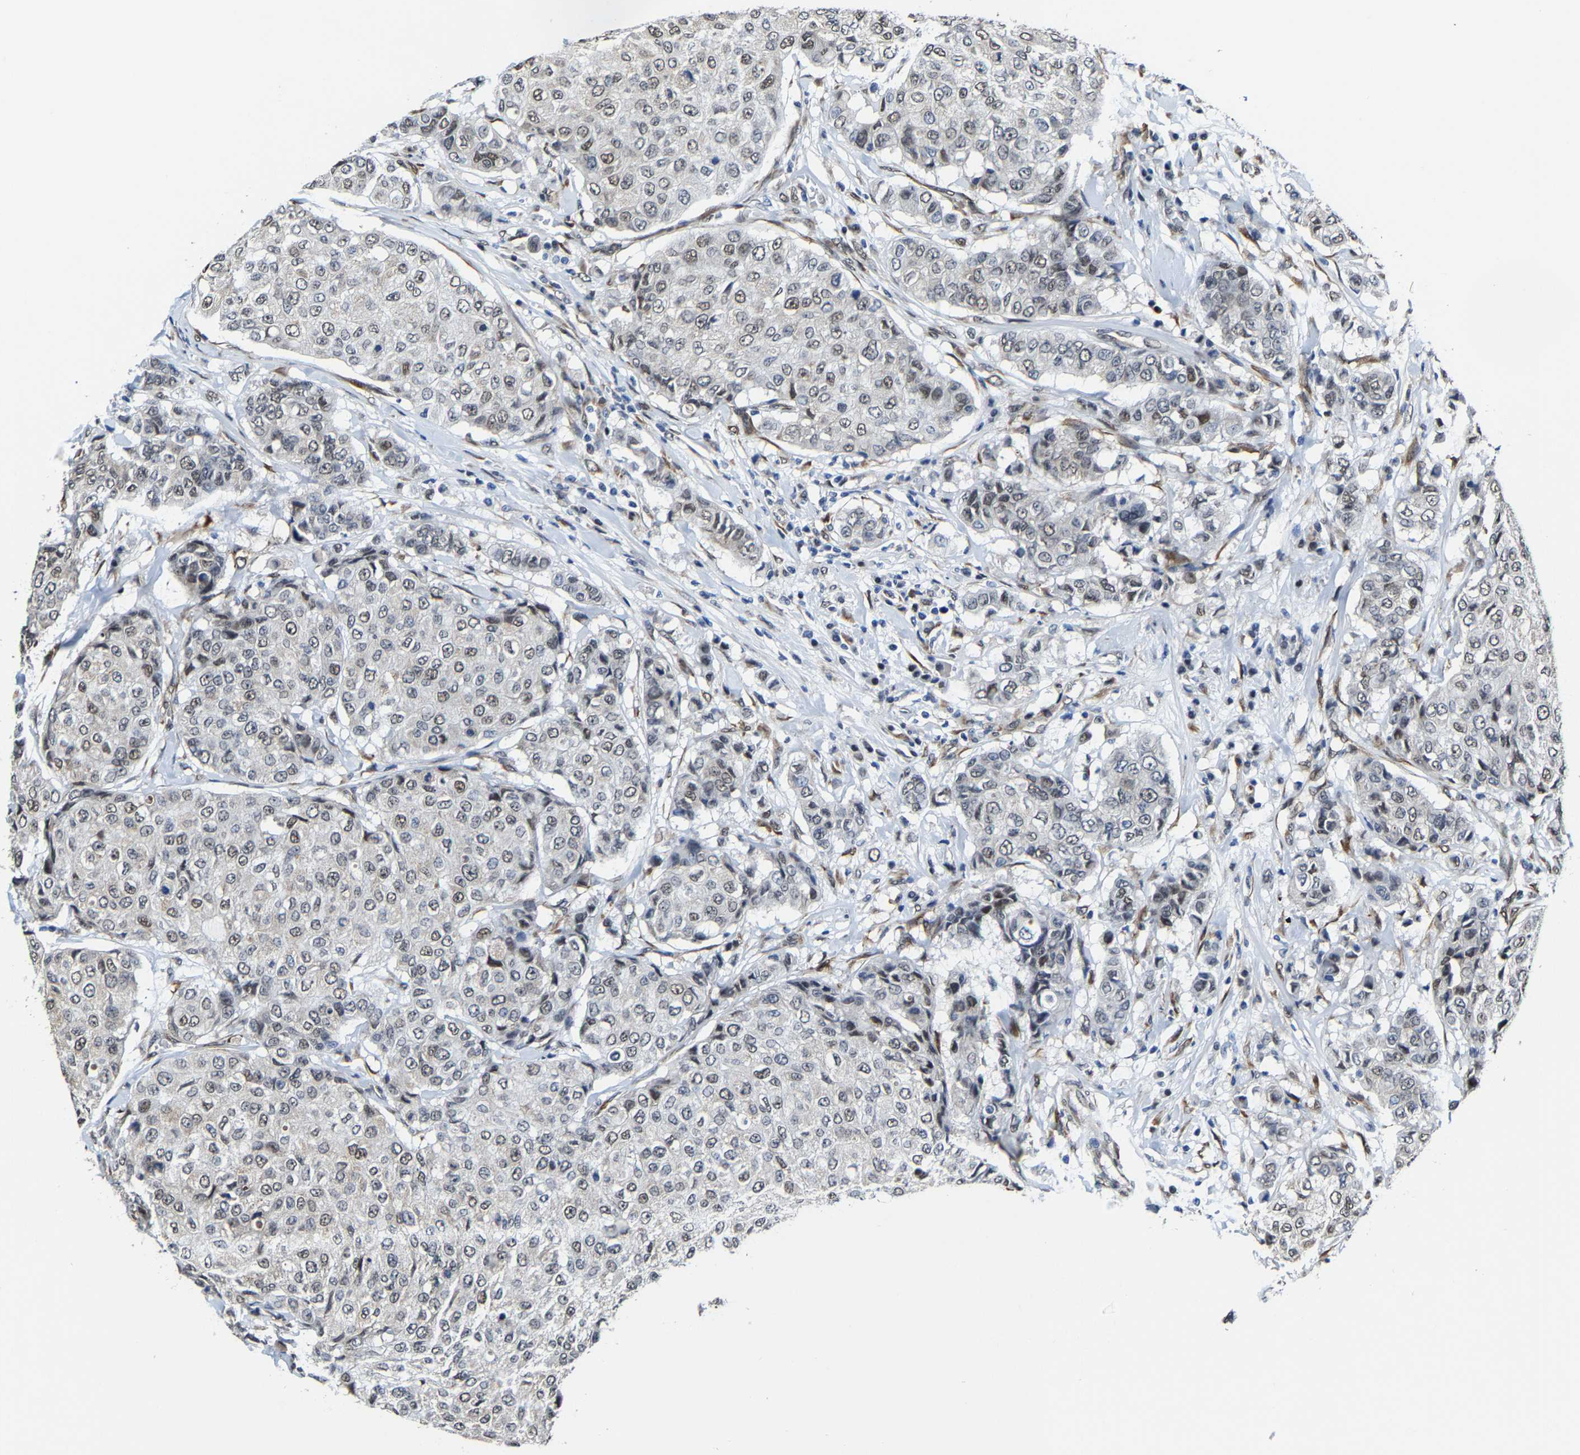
{"staining": {"intensity": "weak", "quantity": "25%-75%", "location": "nuclear"}, "tissue": "breast cancer", "cell_type": "Tumor cells", "image_type": "cancer", "snomed": [{"axis": "morphology", "description": "Duct carcinoma"}, {"axis": "topography", "description": "Breast"}], "caption": "Brown immunohistochemical staining in human breast infiltrating ductal carcinoma shows weak nuclear positivity in approximately 25%-75% of tumor cells.", "gene": "METTL1", "patient": {"sex": "female", "age": 27}}